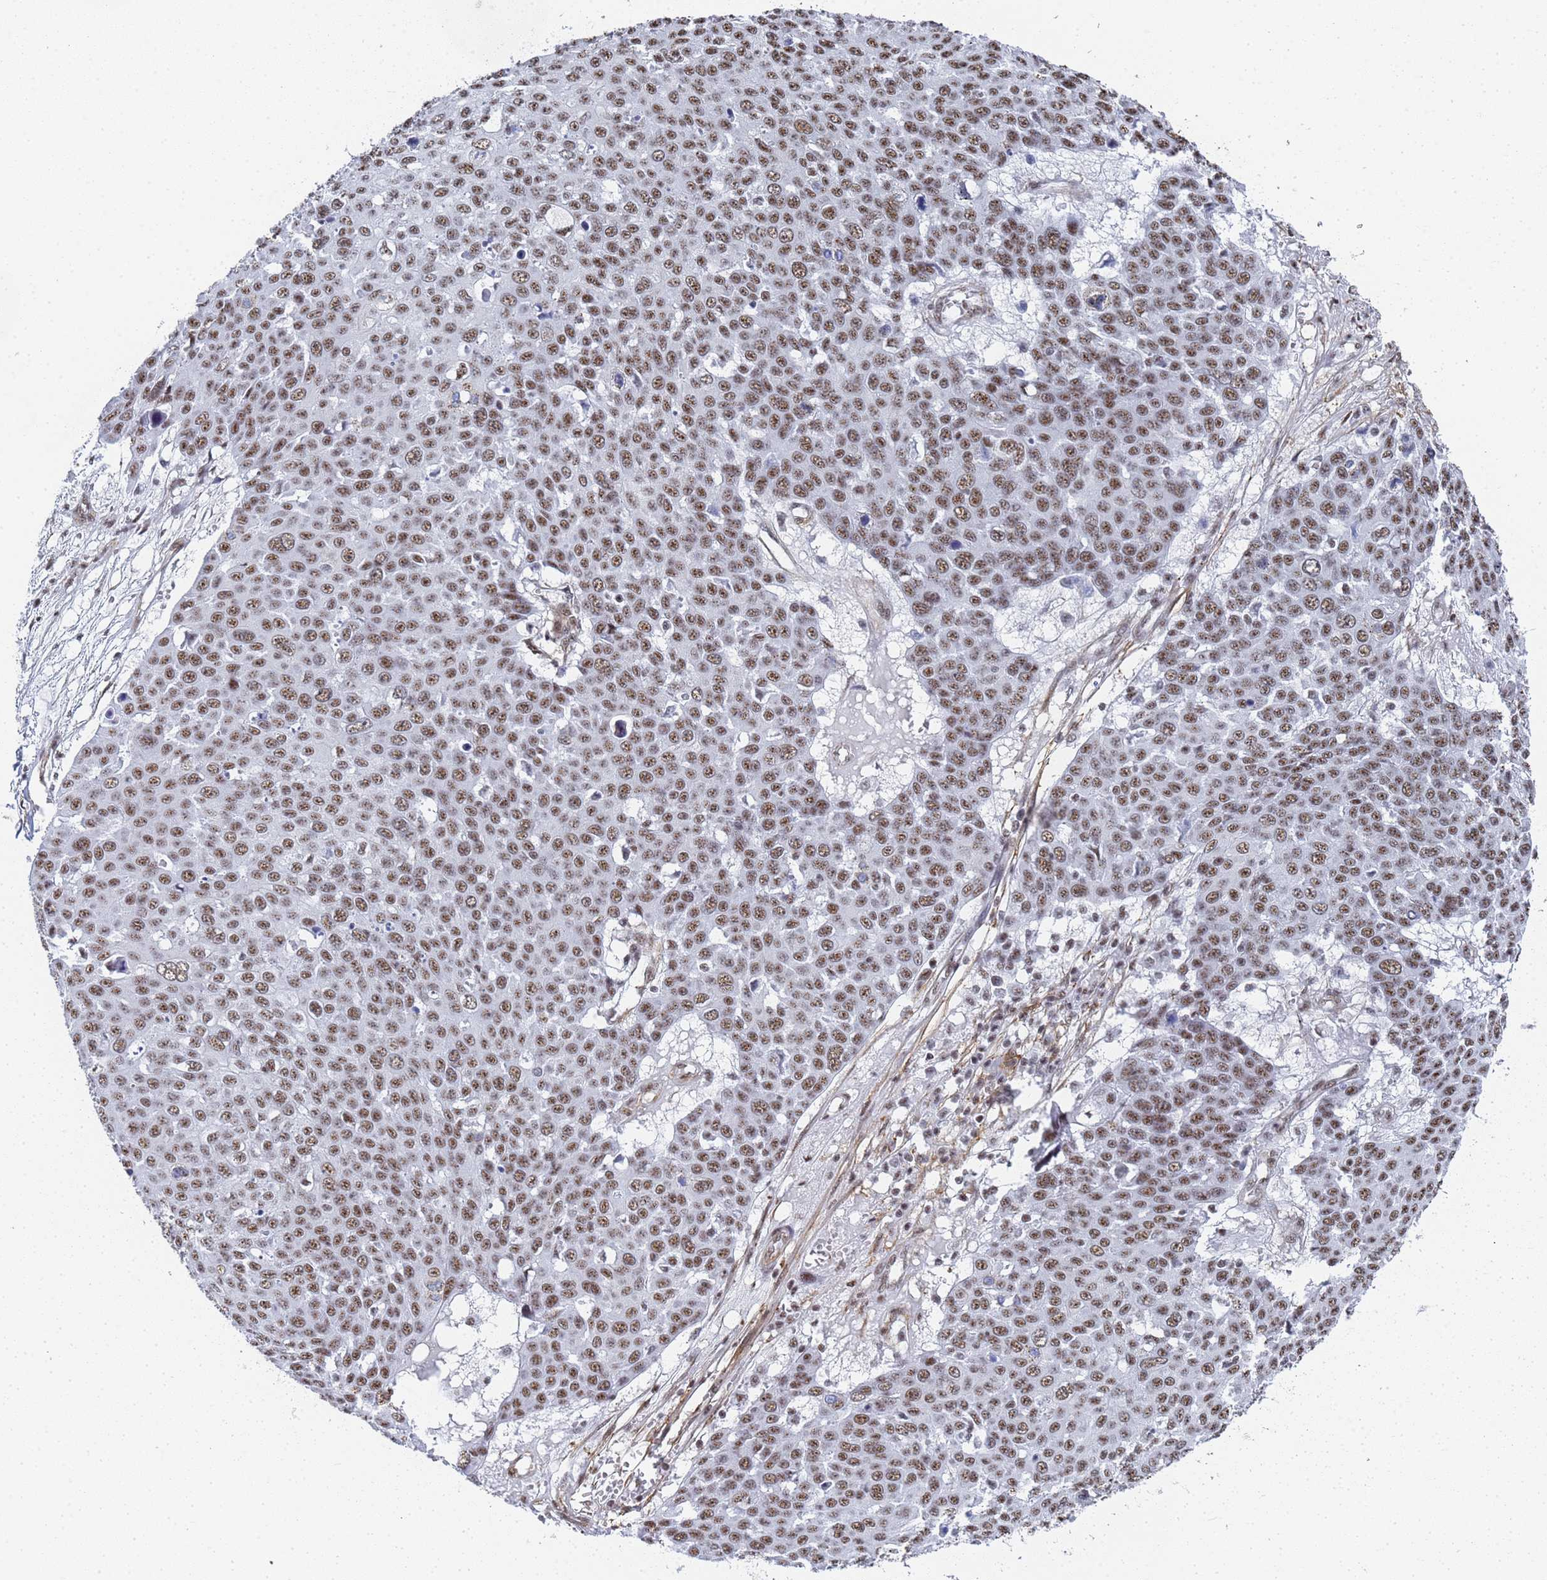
{"staining": {"intensity": "moderate", "quantity": ">75%", "location": "nuclear"}, "tissue": "skin cancer", "cell_type": "Tumor cells", "image_type": "cancer", "snomed": [{"axis": "morphology", "description": "Squamous cell carcinoma, NOS"}, {"axis": "topography", "description": "Skin"}], "caption": "Brown immunohistochemical staining in human squamous cell carcinoma (skin) reveals moderate nuclear staining in approximately >75% of tumor cells. The staining is performed using DAB (3,3'-diaminobenzidine) brown chromogen to label protein expression. The nuclei are counter-stained blue using hematoxylin.", "gene": "PRRT4", "patient": {"sex": "male", "age": 71}}